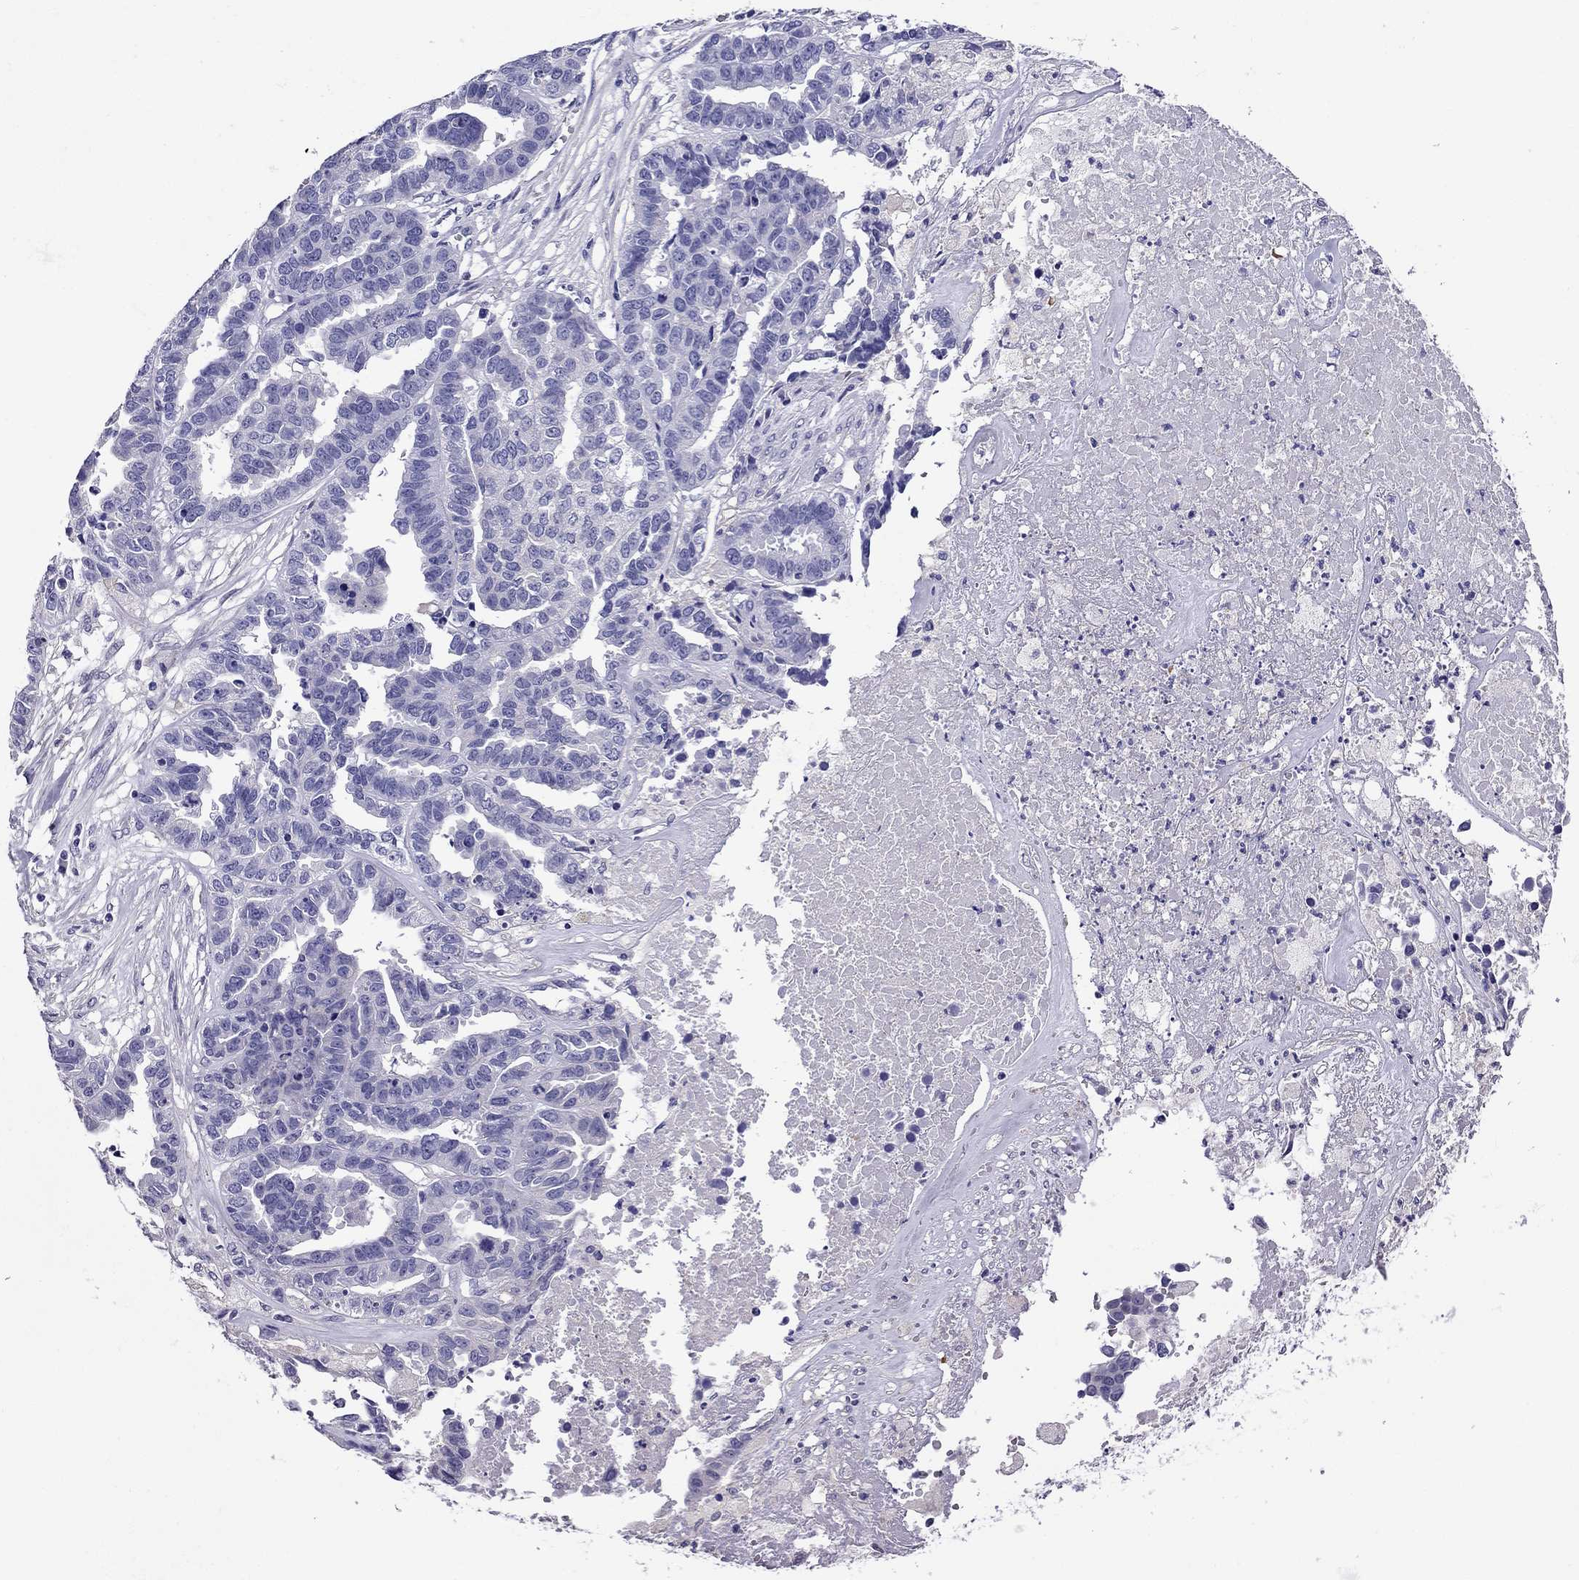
{"staining": {"intensity": "negative", "quantity": "none", "location": "none"}, "tissue": "ovarian cancer", "cell_type": "Tumor cells", "image_type": "cancer", "snomed": [{"axis": "morphology", "description": "Cystadenocarcinoma, serous, NOS"}, {"axis": "topography", "description": "Ovary"}], "caption": "Human ovarian serous cystadenocarcinoma stained for a protein using immunohistochemistry (IHC) demonstrates no expression in tumor cells.", "gene": "SCG2", "patient": {"sex": "female", "age": 87}}